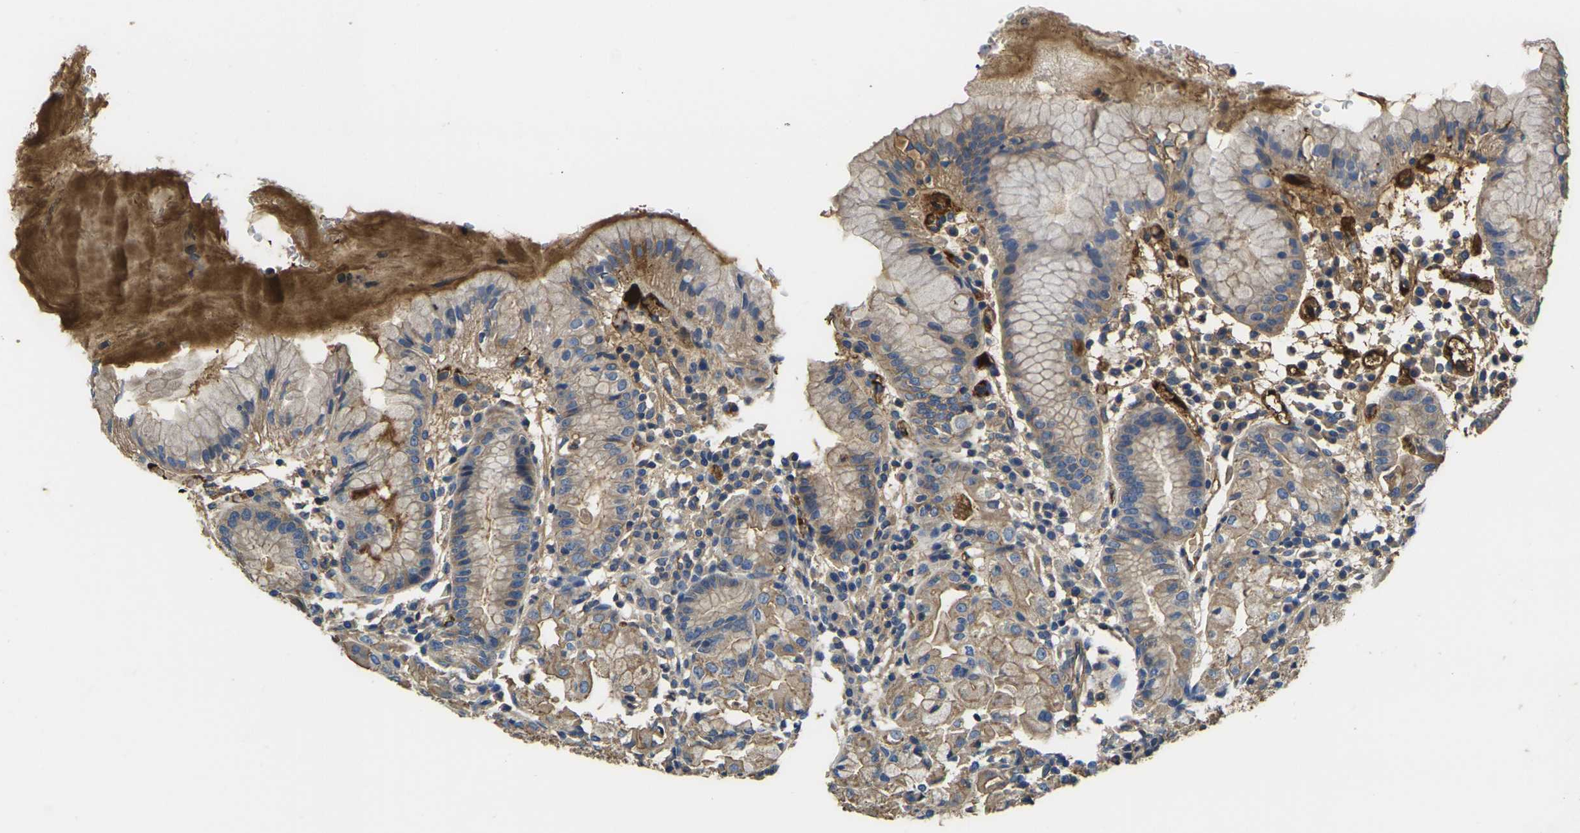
{"staining": {"intensity": "moderate", "quantity": "25%-75%", "location": "cytoplasmic/membranous"}, "tissue": "stomach", "cell_type": "Glandular cells", "image_type": "normal", "snomed": [{"axis": "morphology", "description": "Normal tissue, NOS"}, {"axis": "topography", "description": "Stomach"}, {"axis": "topography", "description": "Stomach, lower"}], "caption": "Glandular cells display medium levels of moderate cytoplasmic/membranous positivity in approximately 25%-75% of cells in normal stomach. The staining was performed using DAB, with brown indicating positive protein expression. Nuclei are stained blue with hematoxylin.", "gene": "HSPG2", "patient": {"sex": "female", "age": 75}}